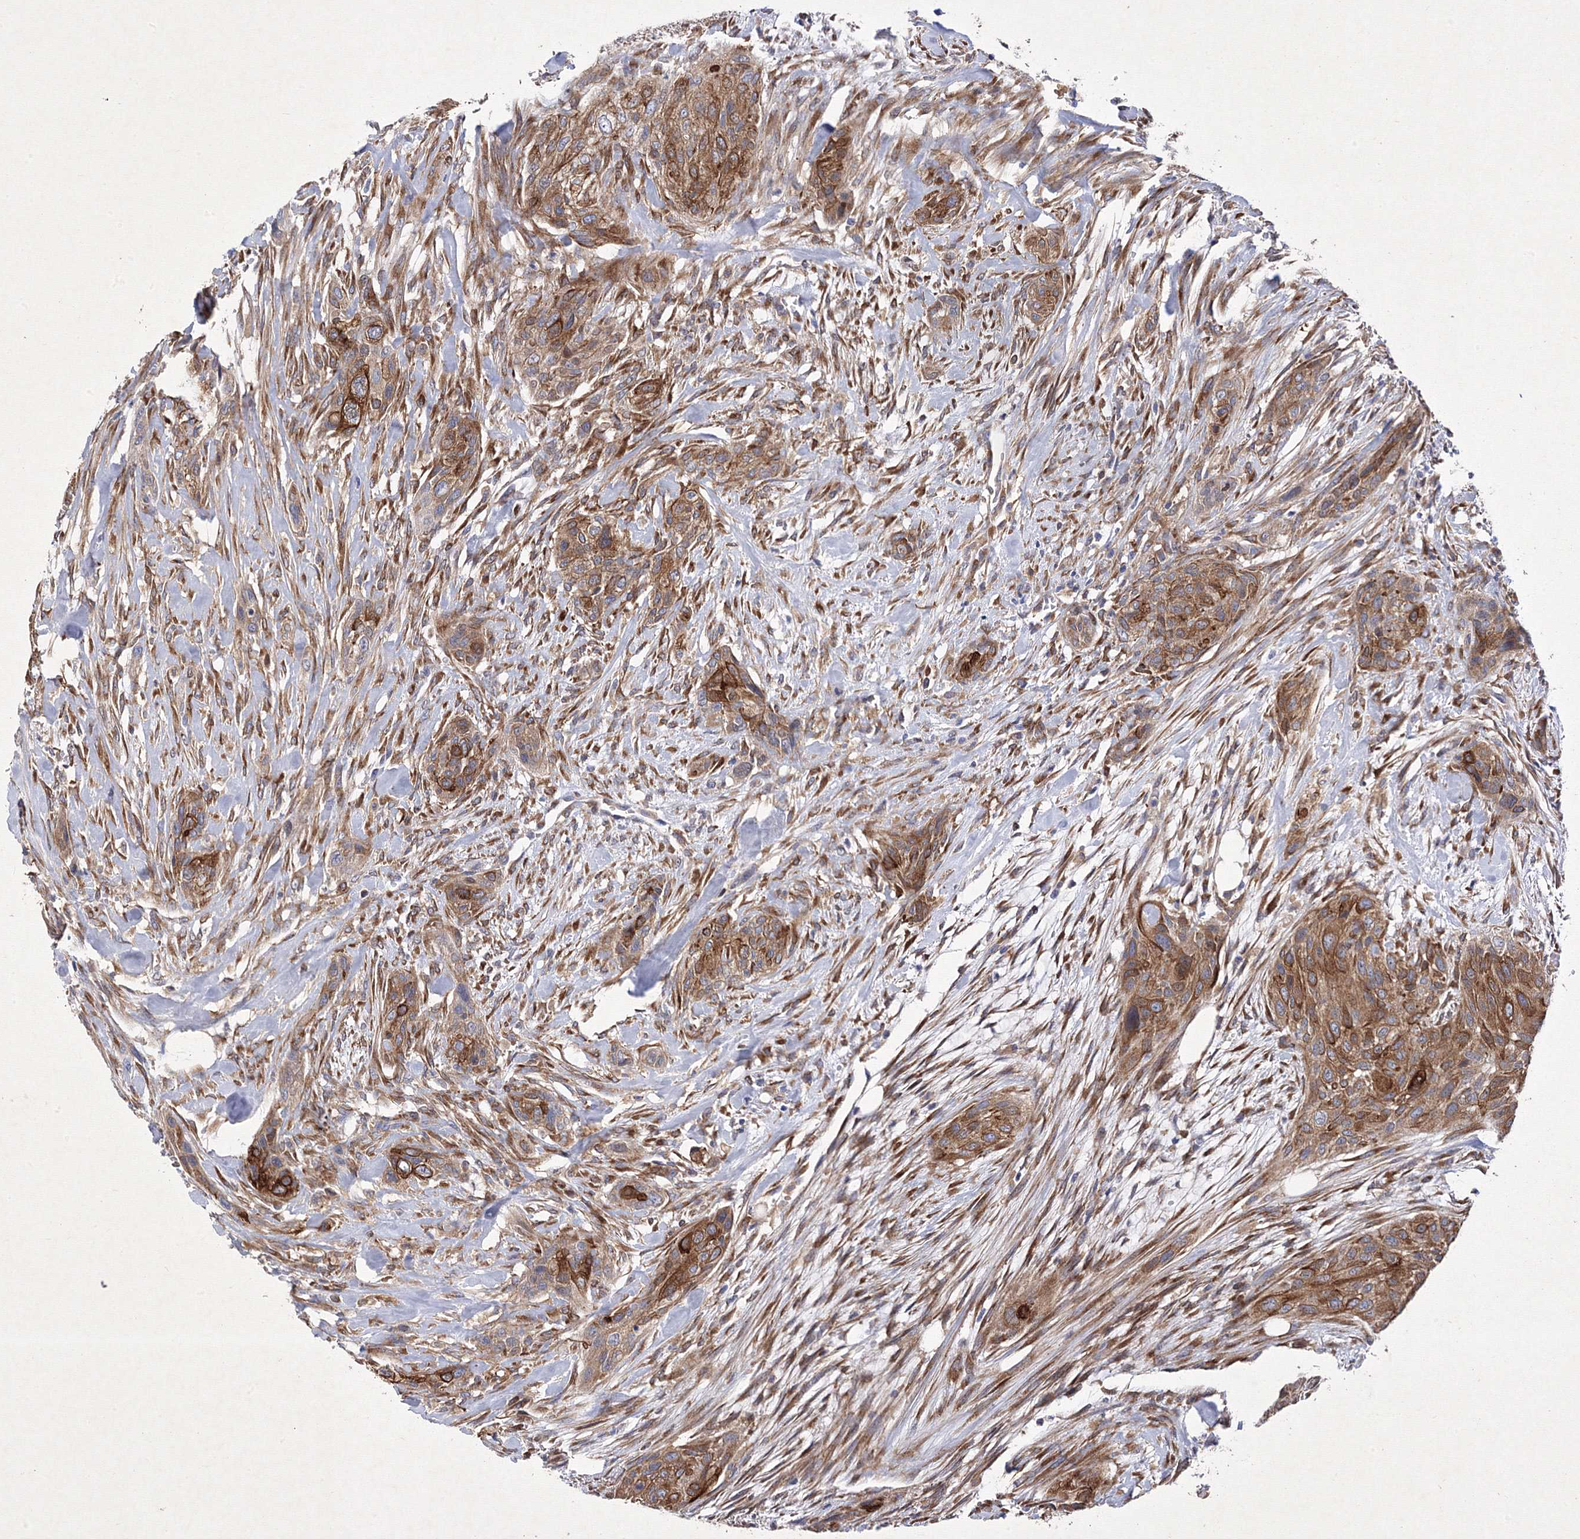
{"staining": {"intensity": "moderate", "quantity": ">75%", "location": "cytoplasmic/membranous"}, "tissue": "urothelial cancer", "cell_type": "Tumor cells", "image_type": "cancer", "snomed": [{"axis": "morphology", "description": "Urothelial carcinoma, High grade"}, {"axis": "topography", "description": "Urinary bladder"}], "caption": "Urothelial cancer tissue displays moderate cytoplasmic/membranous staining in about >75% of tumor cells (DAB = brown stain, brightfield microscopy at high magnification).", "gene": "SNX18", "patient": {"sex": "male", "age": 35}}